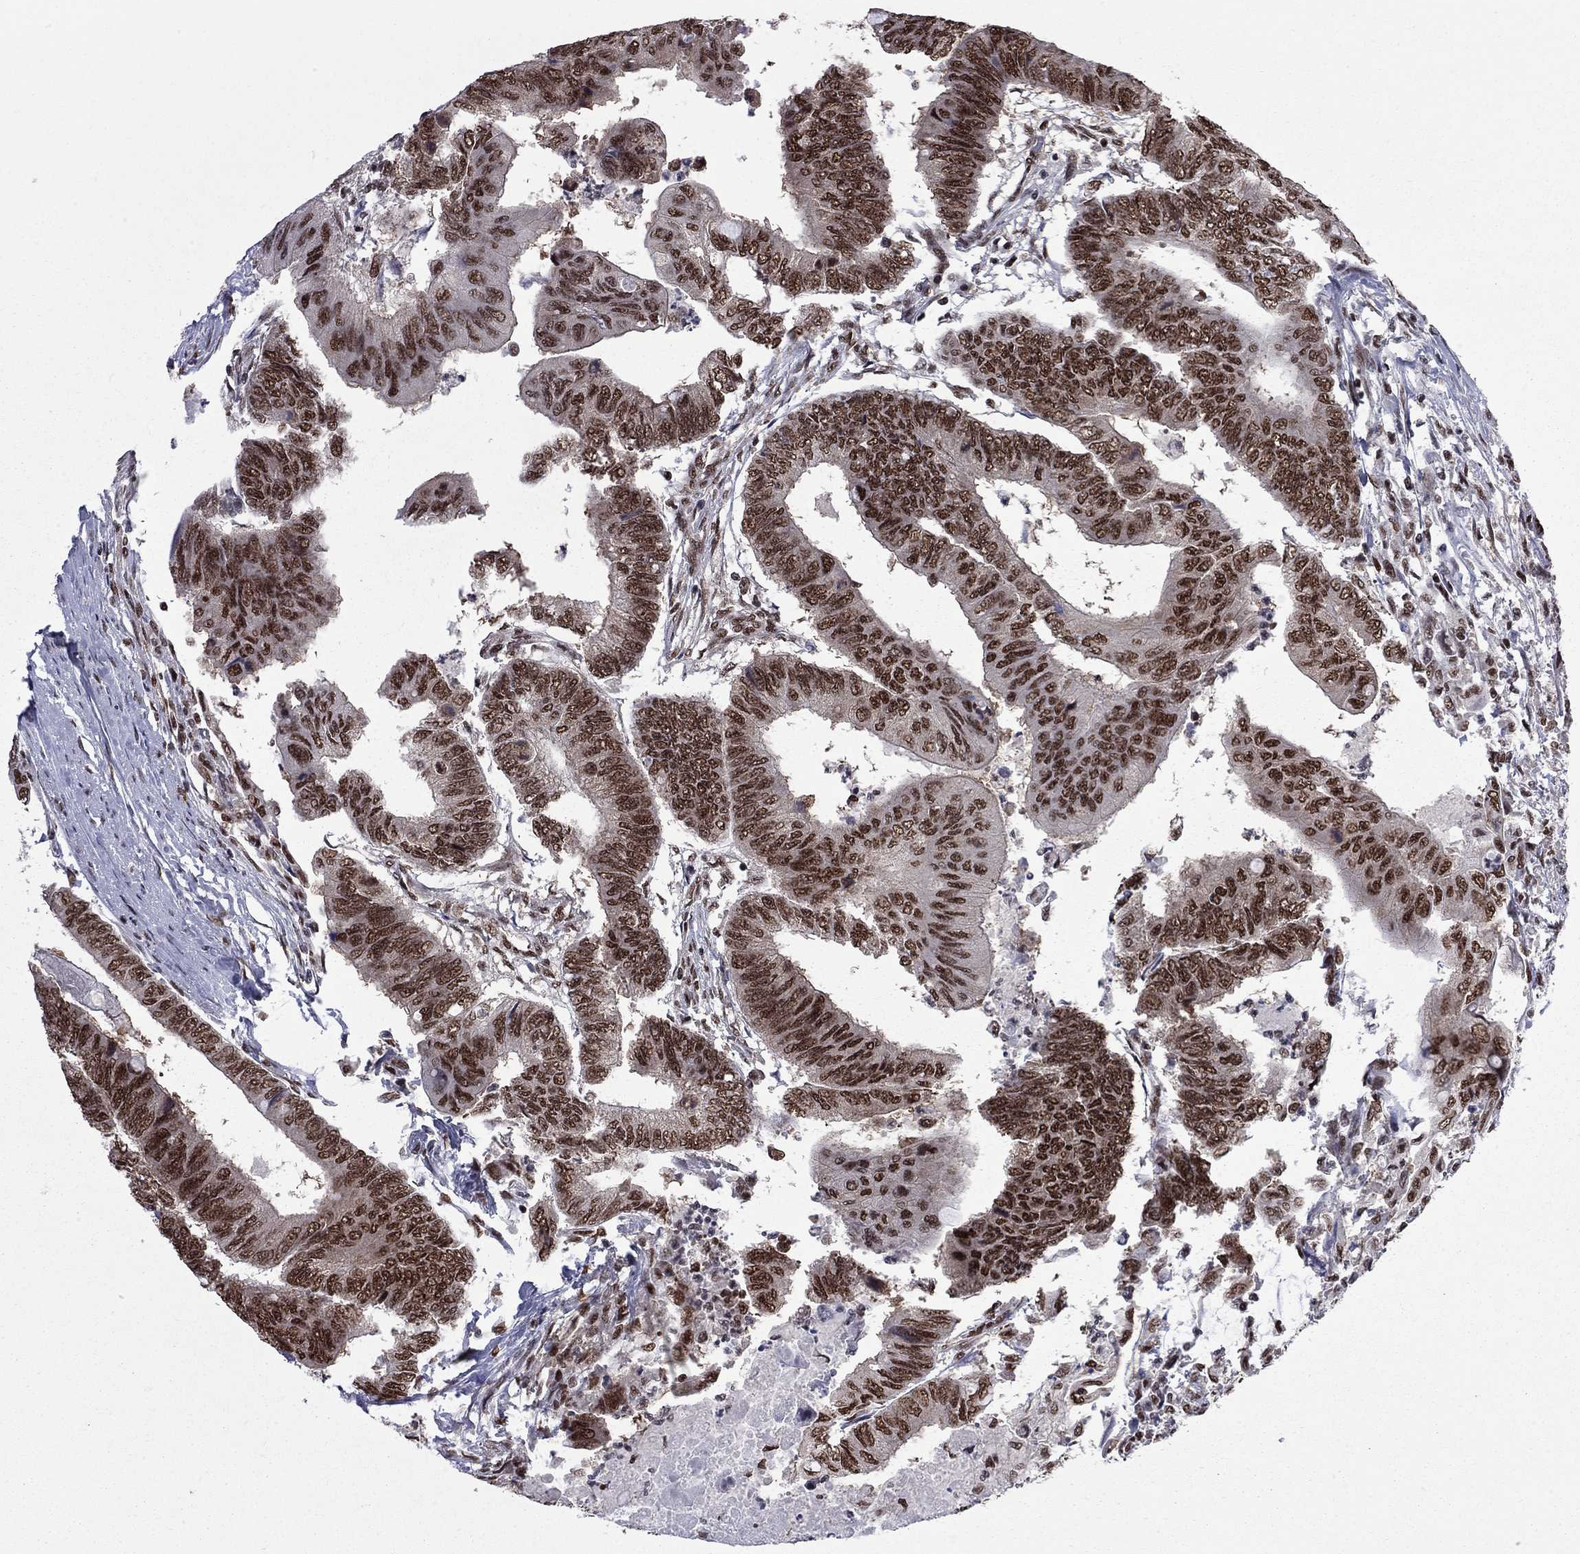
{"staining": {"intensity": "strong", "quantity": ">75%", "location": "nuclear"}, "tissue": "colorectal cancer", "cell_type": "Tumor cells", "image_type": "cancer", "snomed": [{"axis": "morphology", "description": "Normal tissue, NOS"}, {"axis": "morphology", "description": "Adenocarcinoma, NOS"}, {"axis": "topography", "description": "Rectum"}, {"axis": "topography", "description": "Peripheral nerve tissue"}], "caption": "Colorectal adenocarcinoma was stained to show a protein in brown. There is high levels of strong nuclear expression in approximately >75% of tumor cells.", "gene": "MED25", "patient": {"sex": "male", "age": 92}}